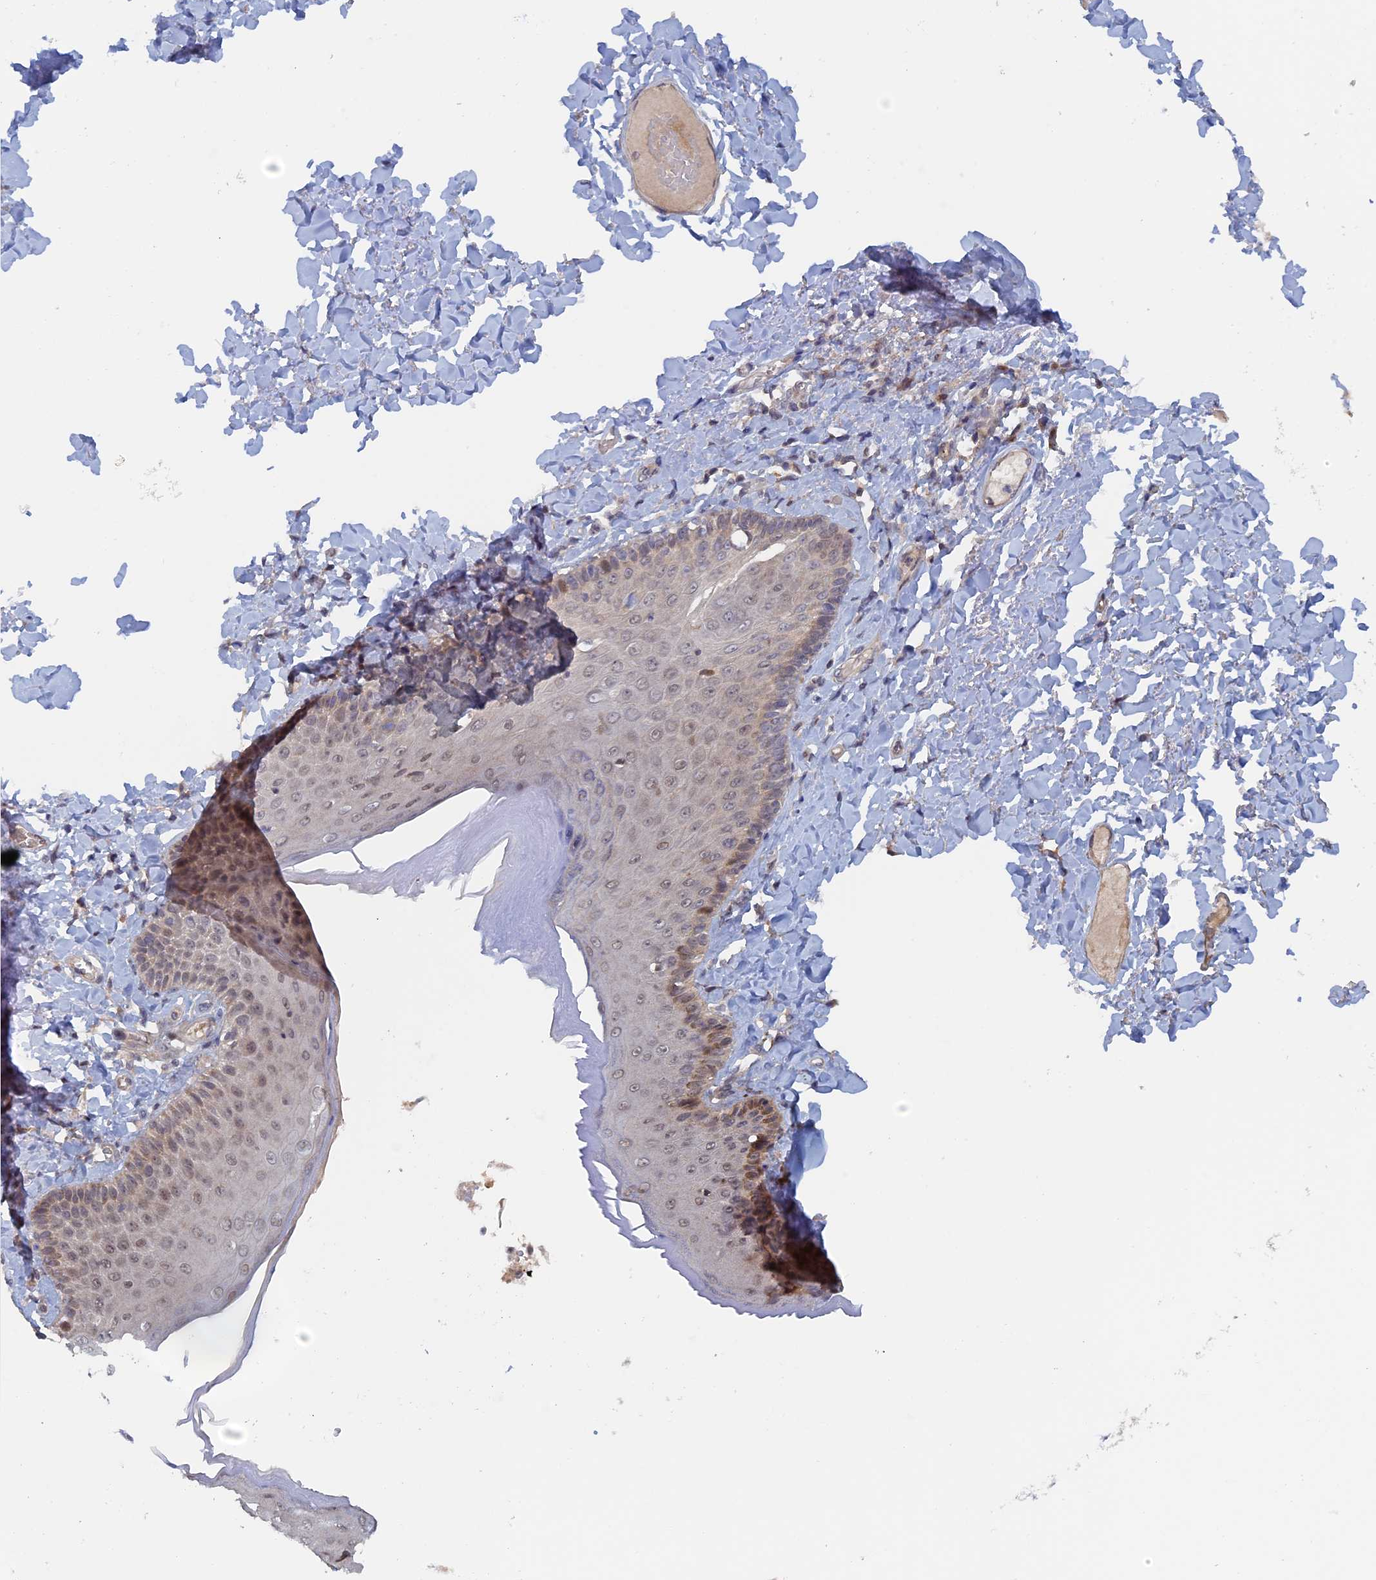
{"staining": {"intensity": "moderate", "quantity": "<25%", "location": "cytoplasmic/membranous,nuclear"}, "tissue": "skin", "cell_type": "Epidermal cells", "image_type": "normal", "snomed": [{"axis": "morphology", "description": "Normal tissue, NOS"}, {"axis": "topography", "description": "Anal"}], "caption": "About <25% of epidermal cells in unremarkable human skin reveal moderate cytoplasmic/membranous,nuclear protein positivity as visualized by brown immunohistochemical staining.", "gene": "ELOVL6", "patient": {"sex": "male", "age": 69}}